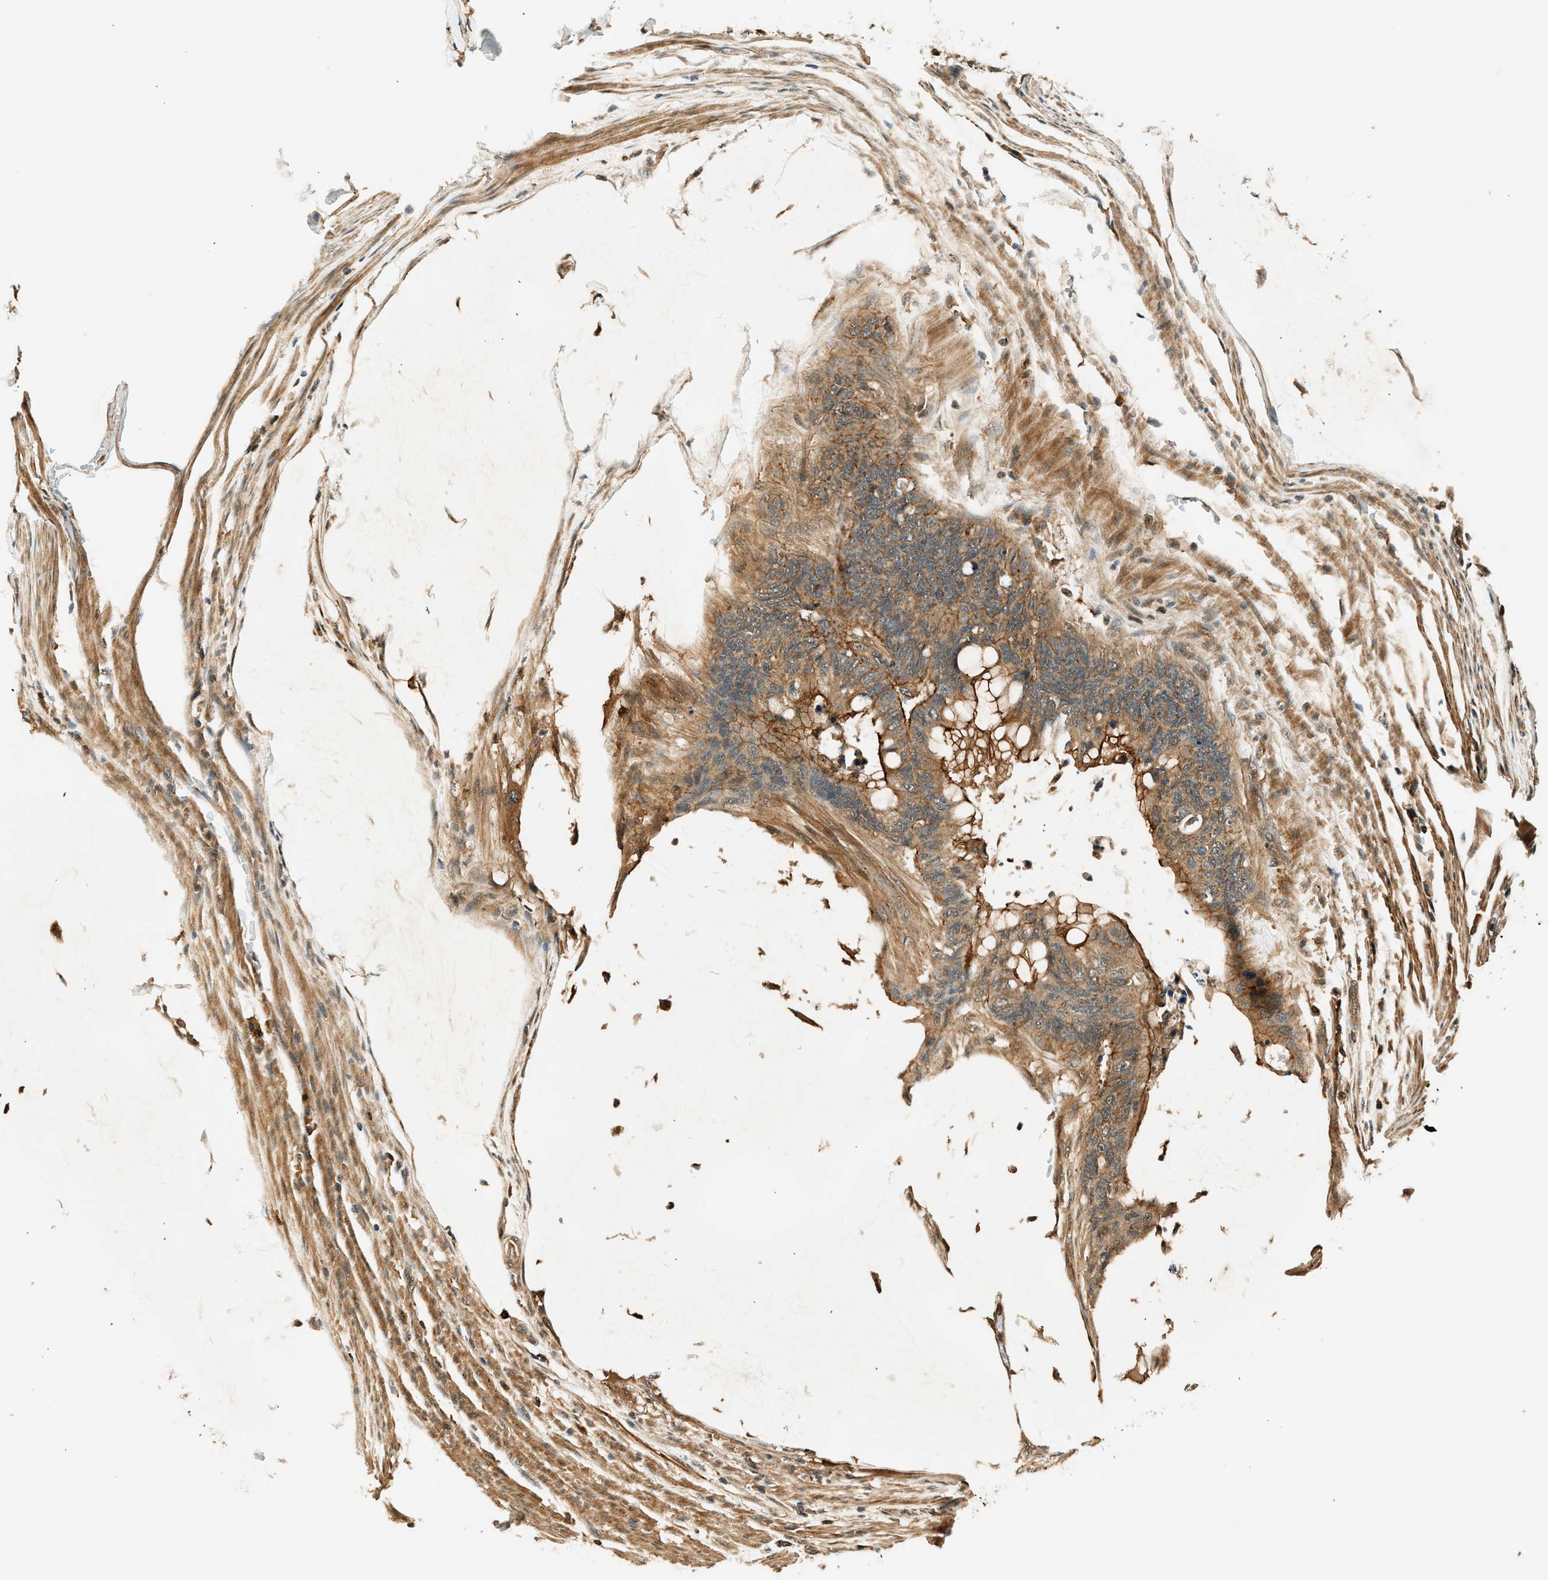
{"staining": {"intensity": "strong", "quantity": "25%-75%", "location": "cytoplasmic/membranous"}, "tissue": "colorectal cancer", "cell_type": "Tumor cells", "image_type": "cancer", "snomed": [{"axis": "morphology", "description": "Normal tissue, NOS"}, {"axis": "morphology", "description": "Adenocarcinoma, NOS"}, {"axis": "topography", "description": "Rectum"}], "caption": "Protein expression analysis of human colorectal cancer reveals strong cytoplasmic/membranous staining in approximately 25%-75% of tumor cells.", "gene": "ARHGEF11", "patient": {"sex": "male", "age": 92}}